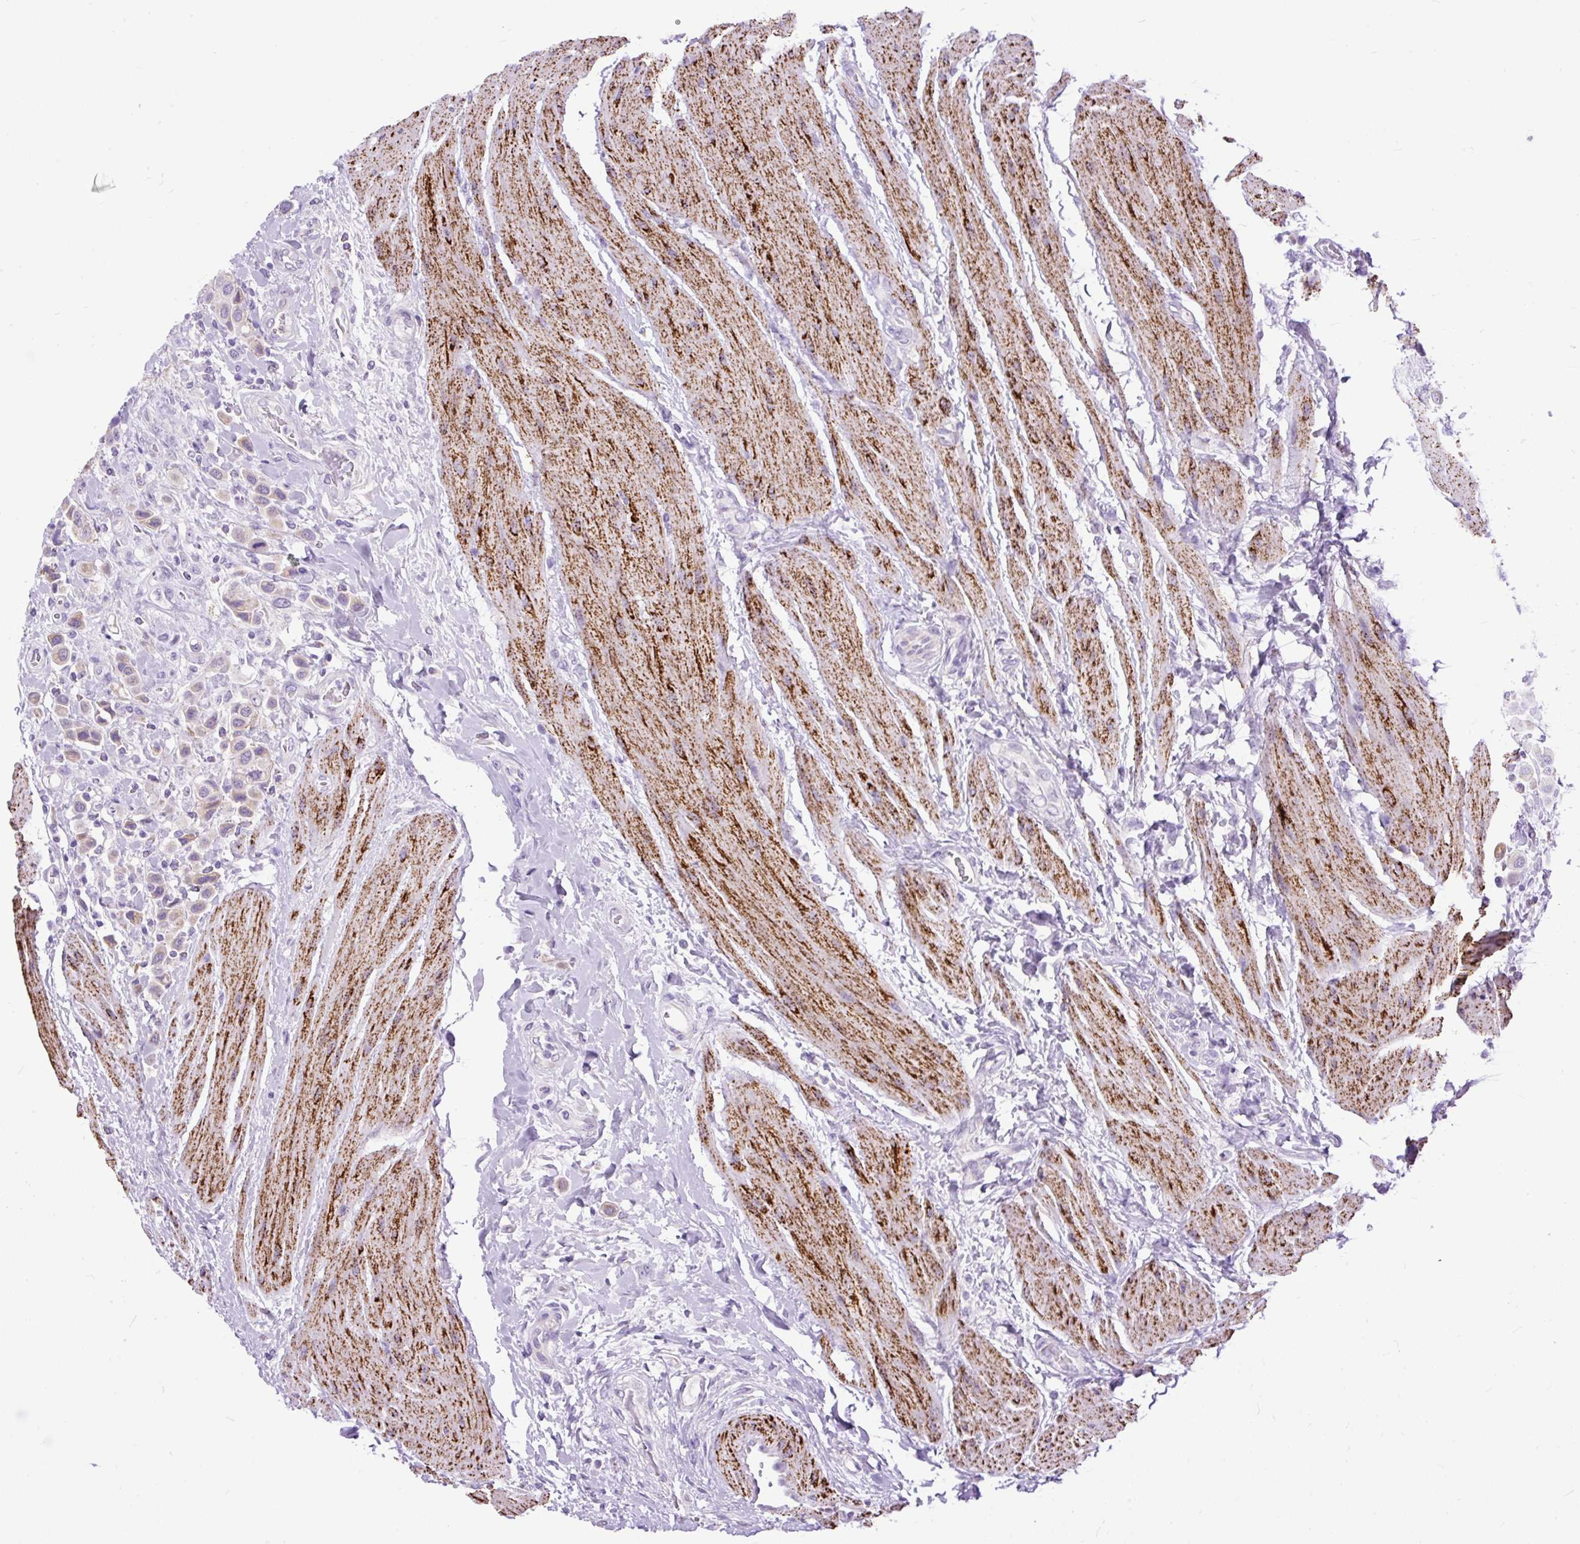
{"staining": {"intensity": "weak", "quantity": ">75%", "location": "cytoplasmic/membranous"}, "tissue": "urothelial cancer", "cell_type": "Tumor cells", "image_type": "cancer", "snomed": [{"axis": "morphology", "description": "Urothelial carcinoma, High grade"}, {"axis": "topography", "description": "Urinary bladder"}], "caption": "About >75% of tumor cells in human high-grade urothelial carcinoma demonstrate weak cytoplasmic/membranous protein positivity as visualized by brown immunohistochemical staining.", "gene": "ZNF256", "patient": {"sex": "male", "age": 50}}